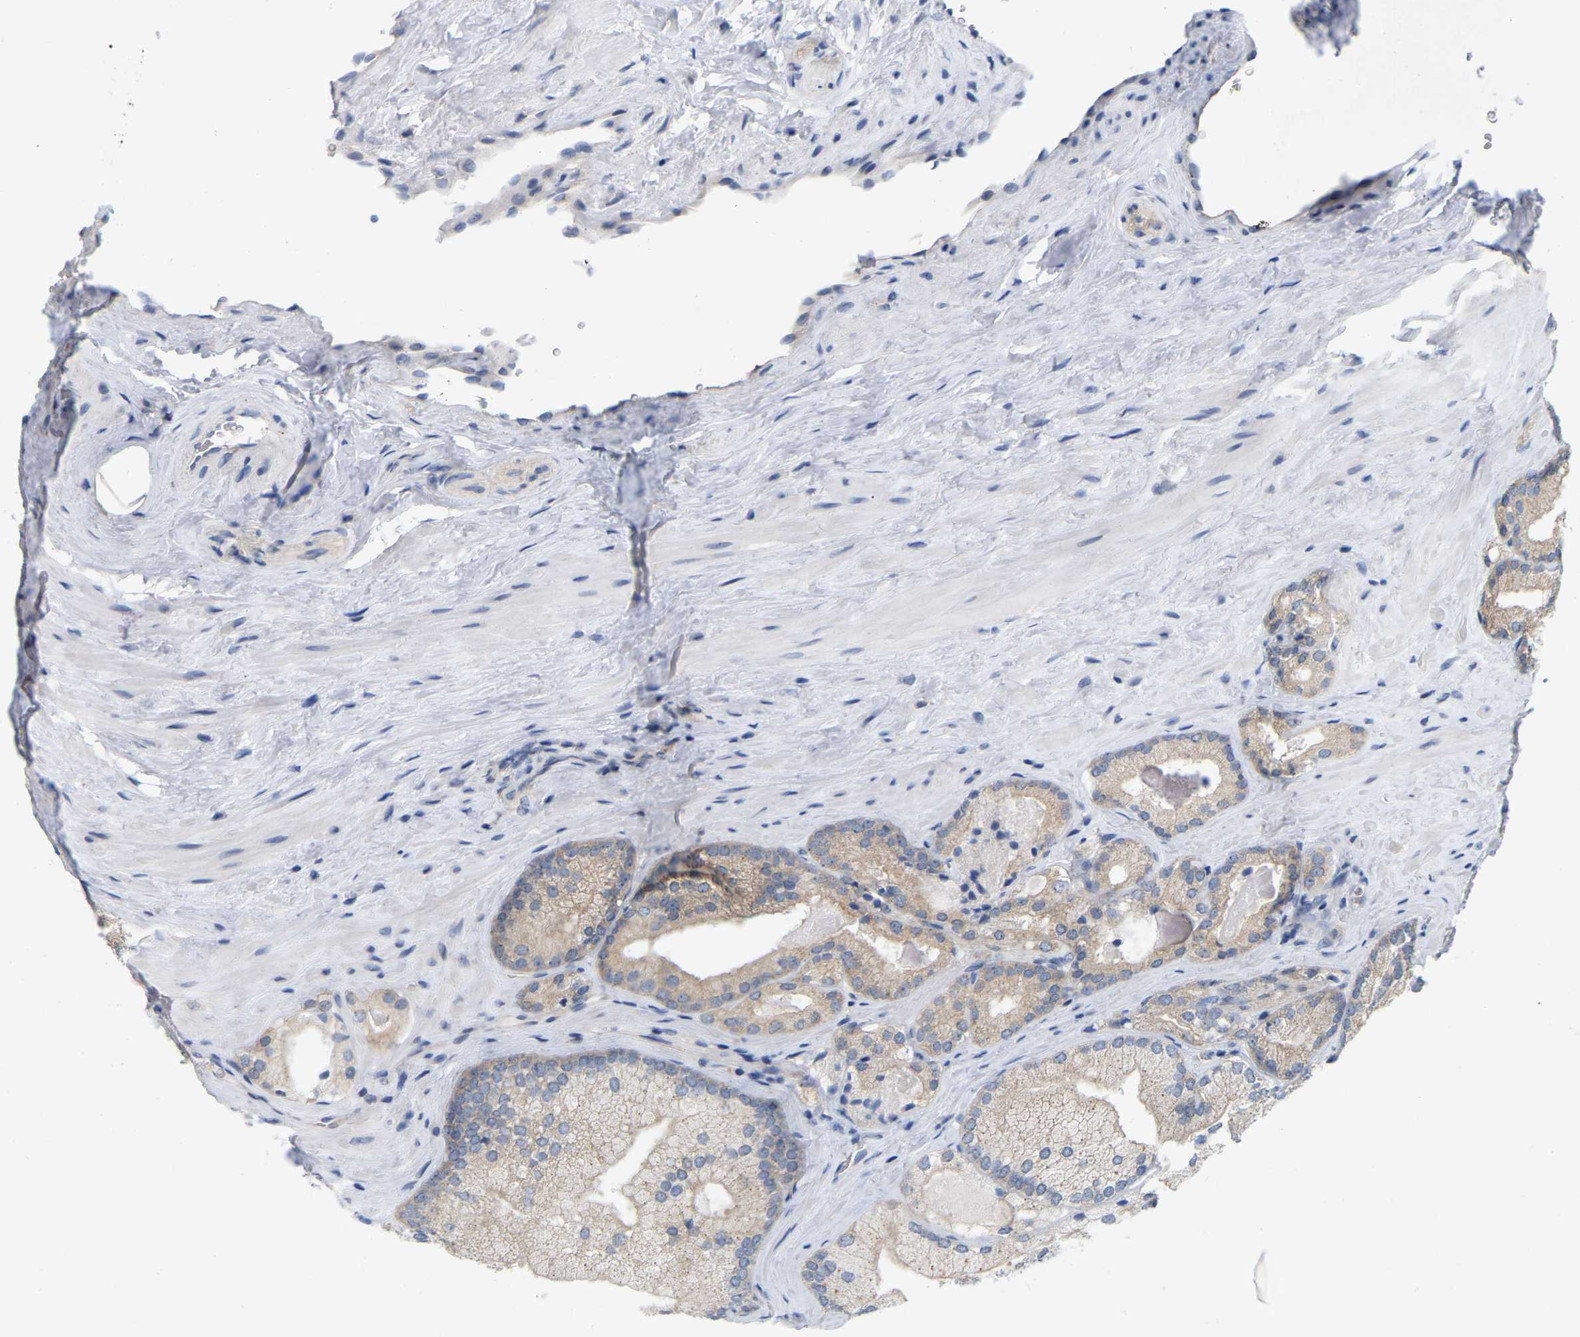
{"staining": {"intensity": "weak", "quantity": "<25%", "location": "cytoplasmic/membranous"}, "tissue": "prostate cancer", "cell_type": "Tumor cells", "image_type": "cancer", "snomed": [{"axis": "morphology", "description": "Adenocarcinoma, Low grade"}, {"axis": "topography", "description": "Prostate"}], "caption": "The image reveals no significant positivity in tumor cells of prostate adenocarcinoma (low-grade).", "gene": "WIPI2", "patient": {"sex": "male", "age": 65}}